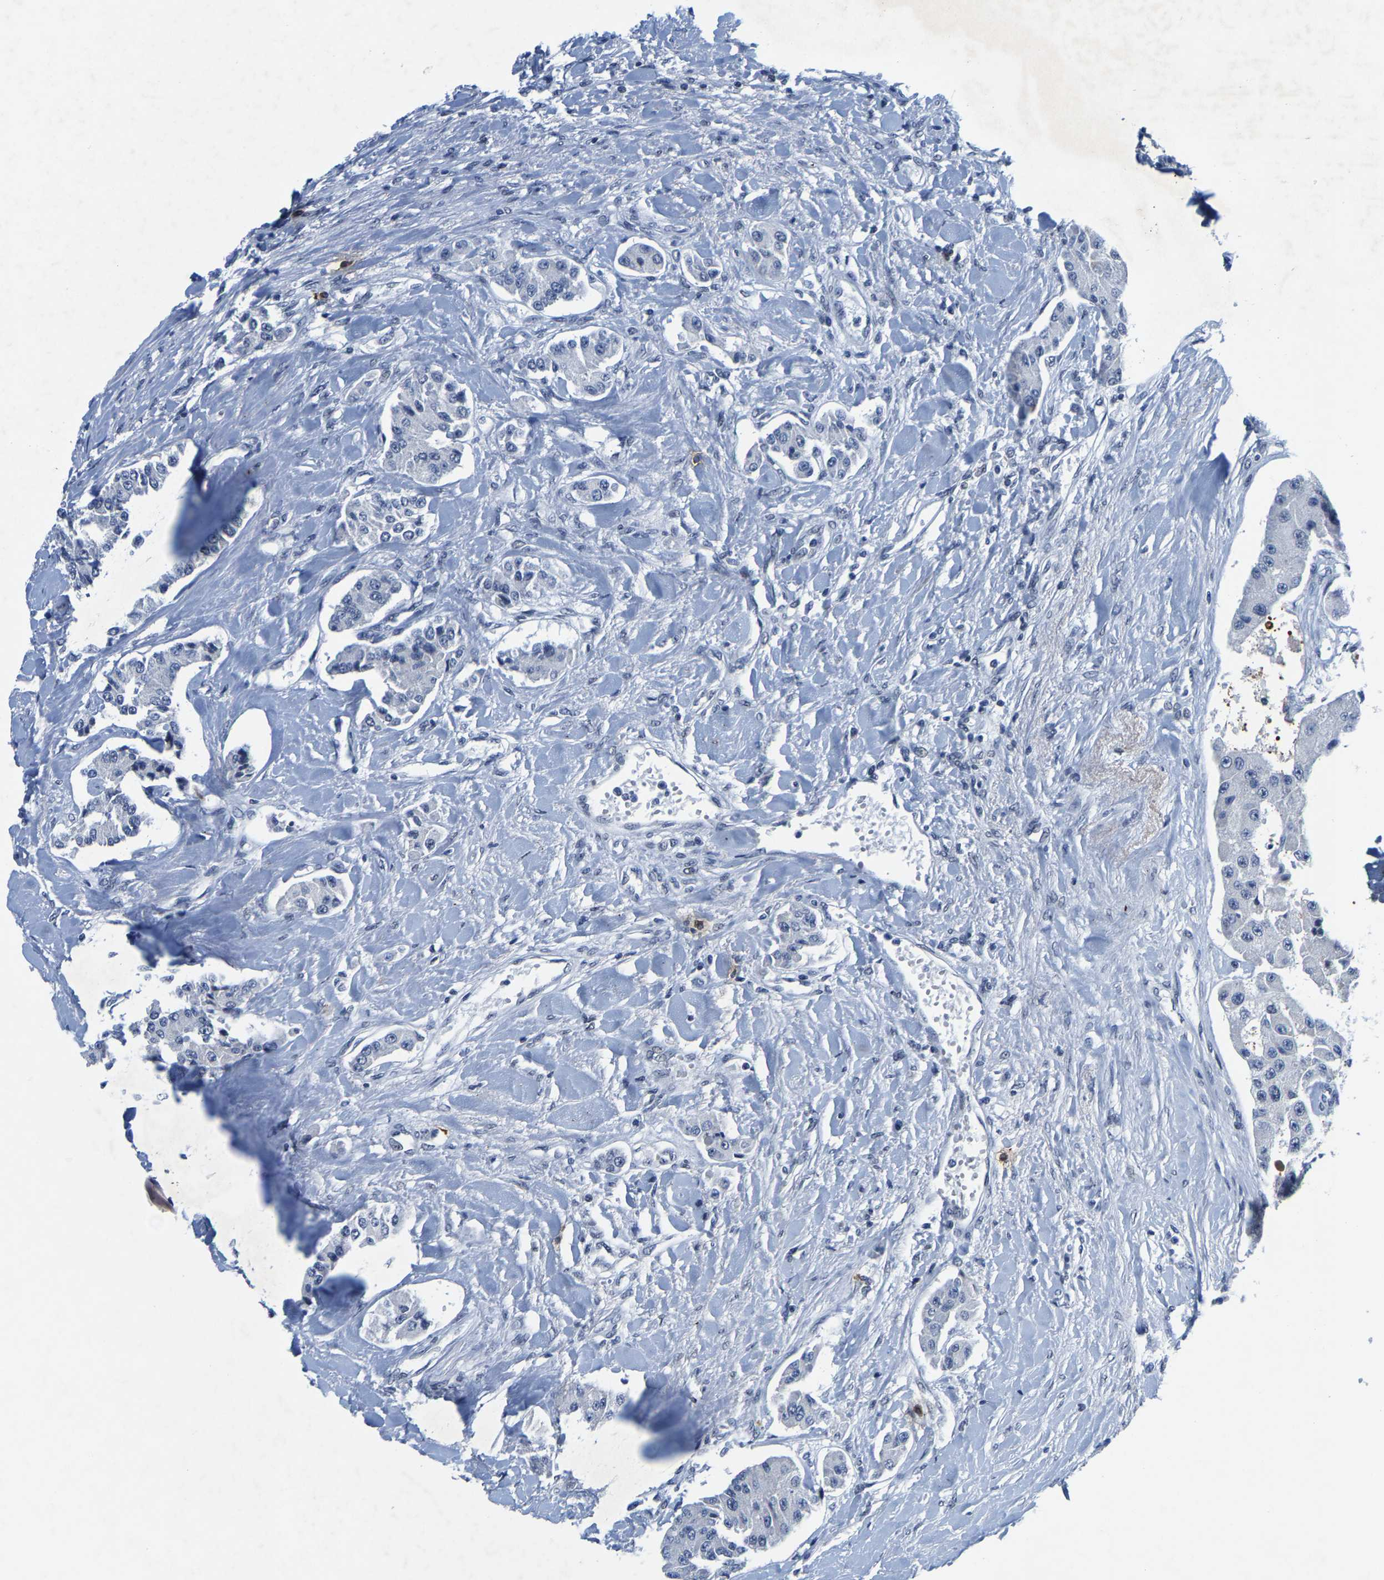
{"staining": {"intensity": "negative", "quantity": "none", "location": "none"}, "tissue": "carcinoid", "cell_type": "Tumor cells", "image_type": "cancer", "snomed": [{"axis": "morphology", "description": "Carcinoid, malignant, NOS"}, {"axis": "topography", "description": "Pancreas"}], "caption": "The immunohistochemistry histopathology image has no significant staining in tumor cells of malignant carcinoid tissue.", "gene": "SETD1B", "patient": {"sex": "male", "age": 41}}